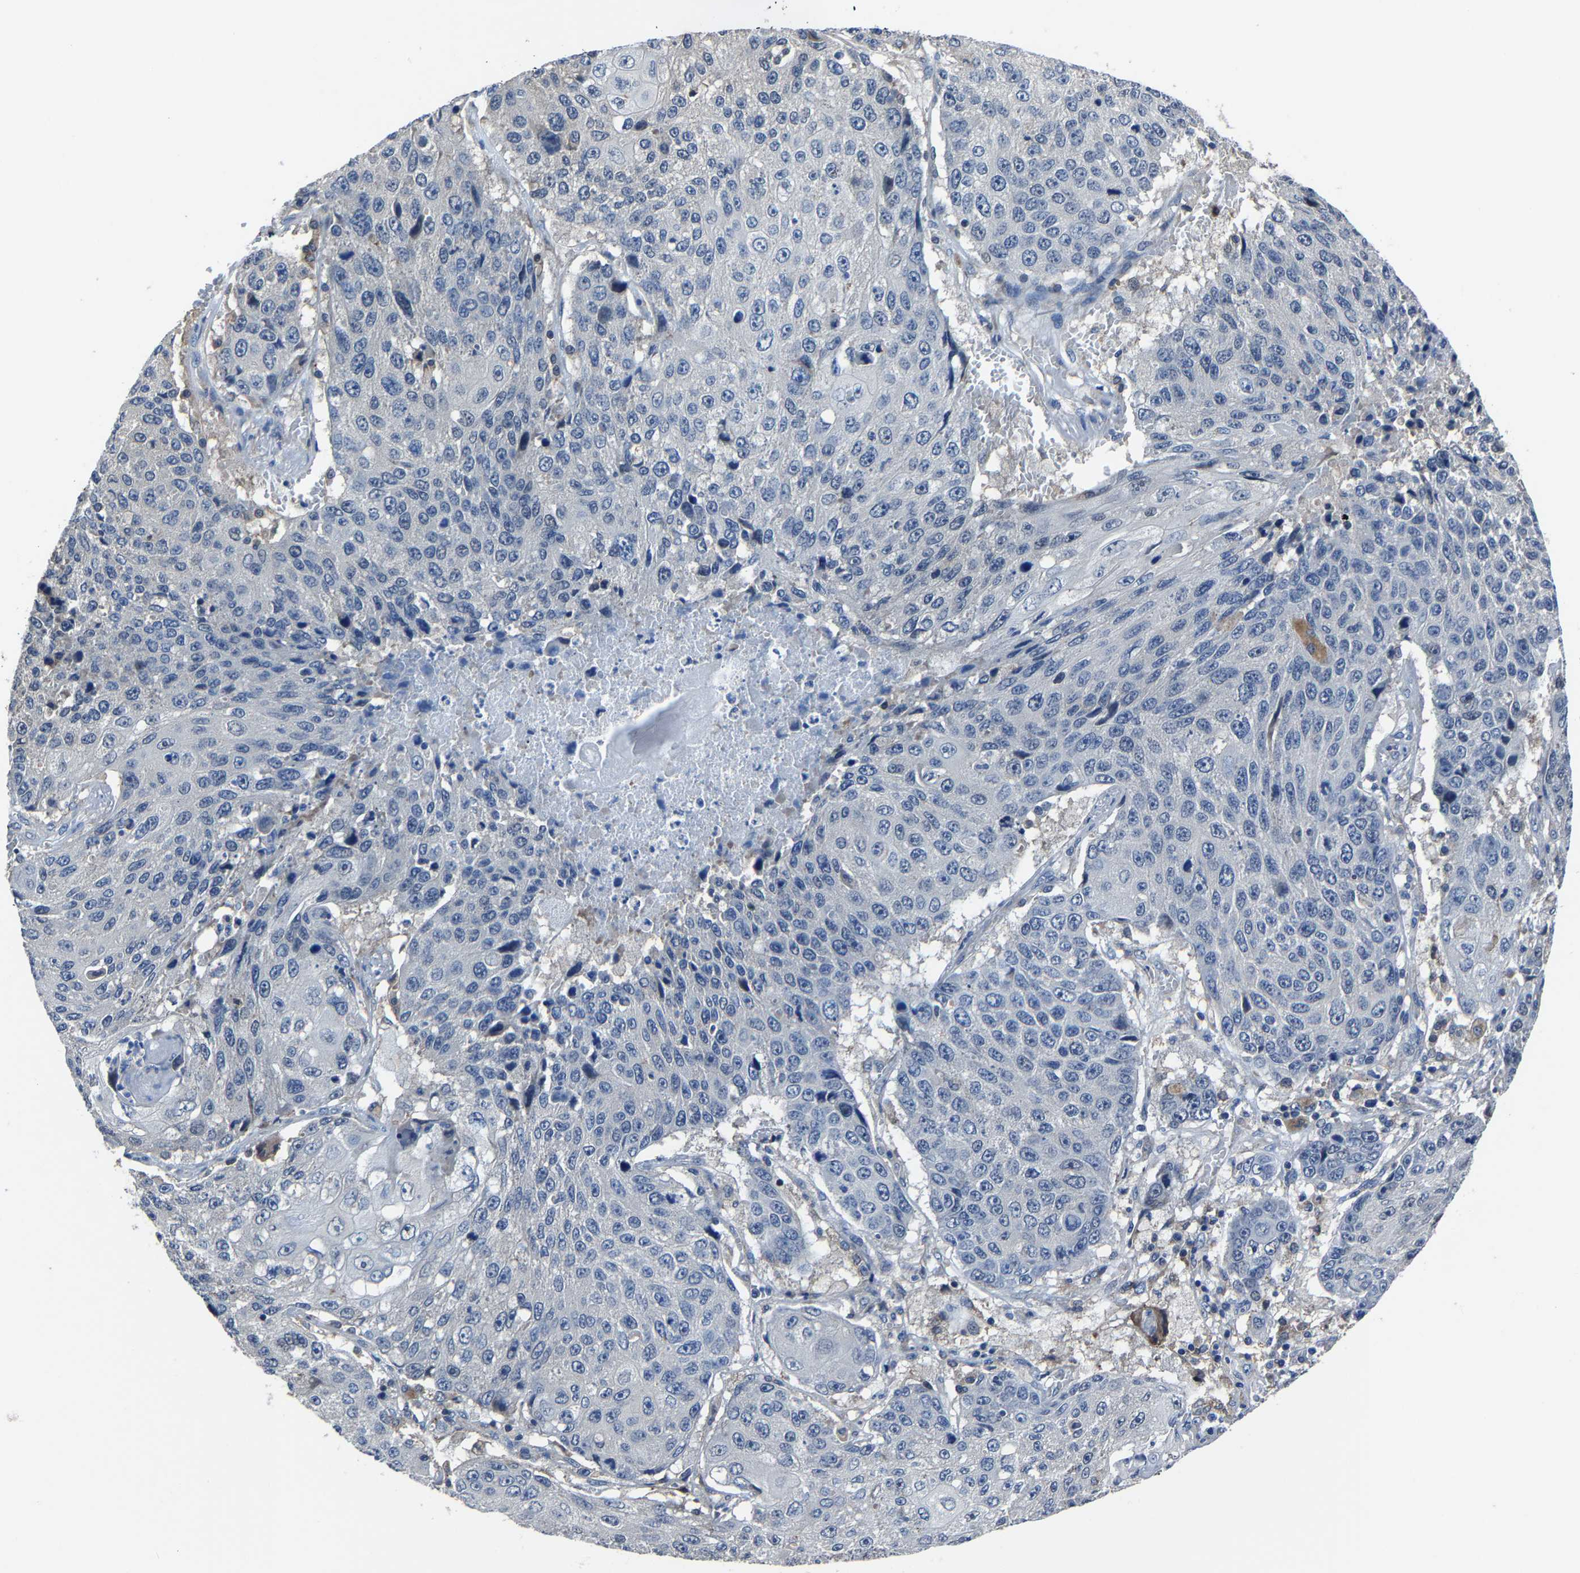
{"staining": {"intensity": "negative", "quantity": "none", "location": "none"}, "tissue": "lung cancer", "cell_type": "Tumor cells", "image_type": "cancer", "snomed": [{"axis": "morphology", "description": "Squamous cell carcinoma, NOS"}, {"axis": "topography", "description": "Lung"}], "caption": "This micrograph is of squamous cell carcinoma (lung) stained with IHC to label a protein in brown with the nuclei are counter-stained blue. There is no staining in tumor cells.", "gene": "STRBP", "patient": {"sex": "male", "age": 61}}